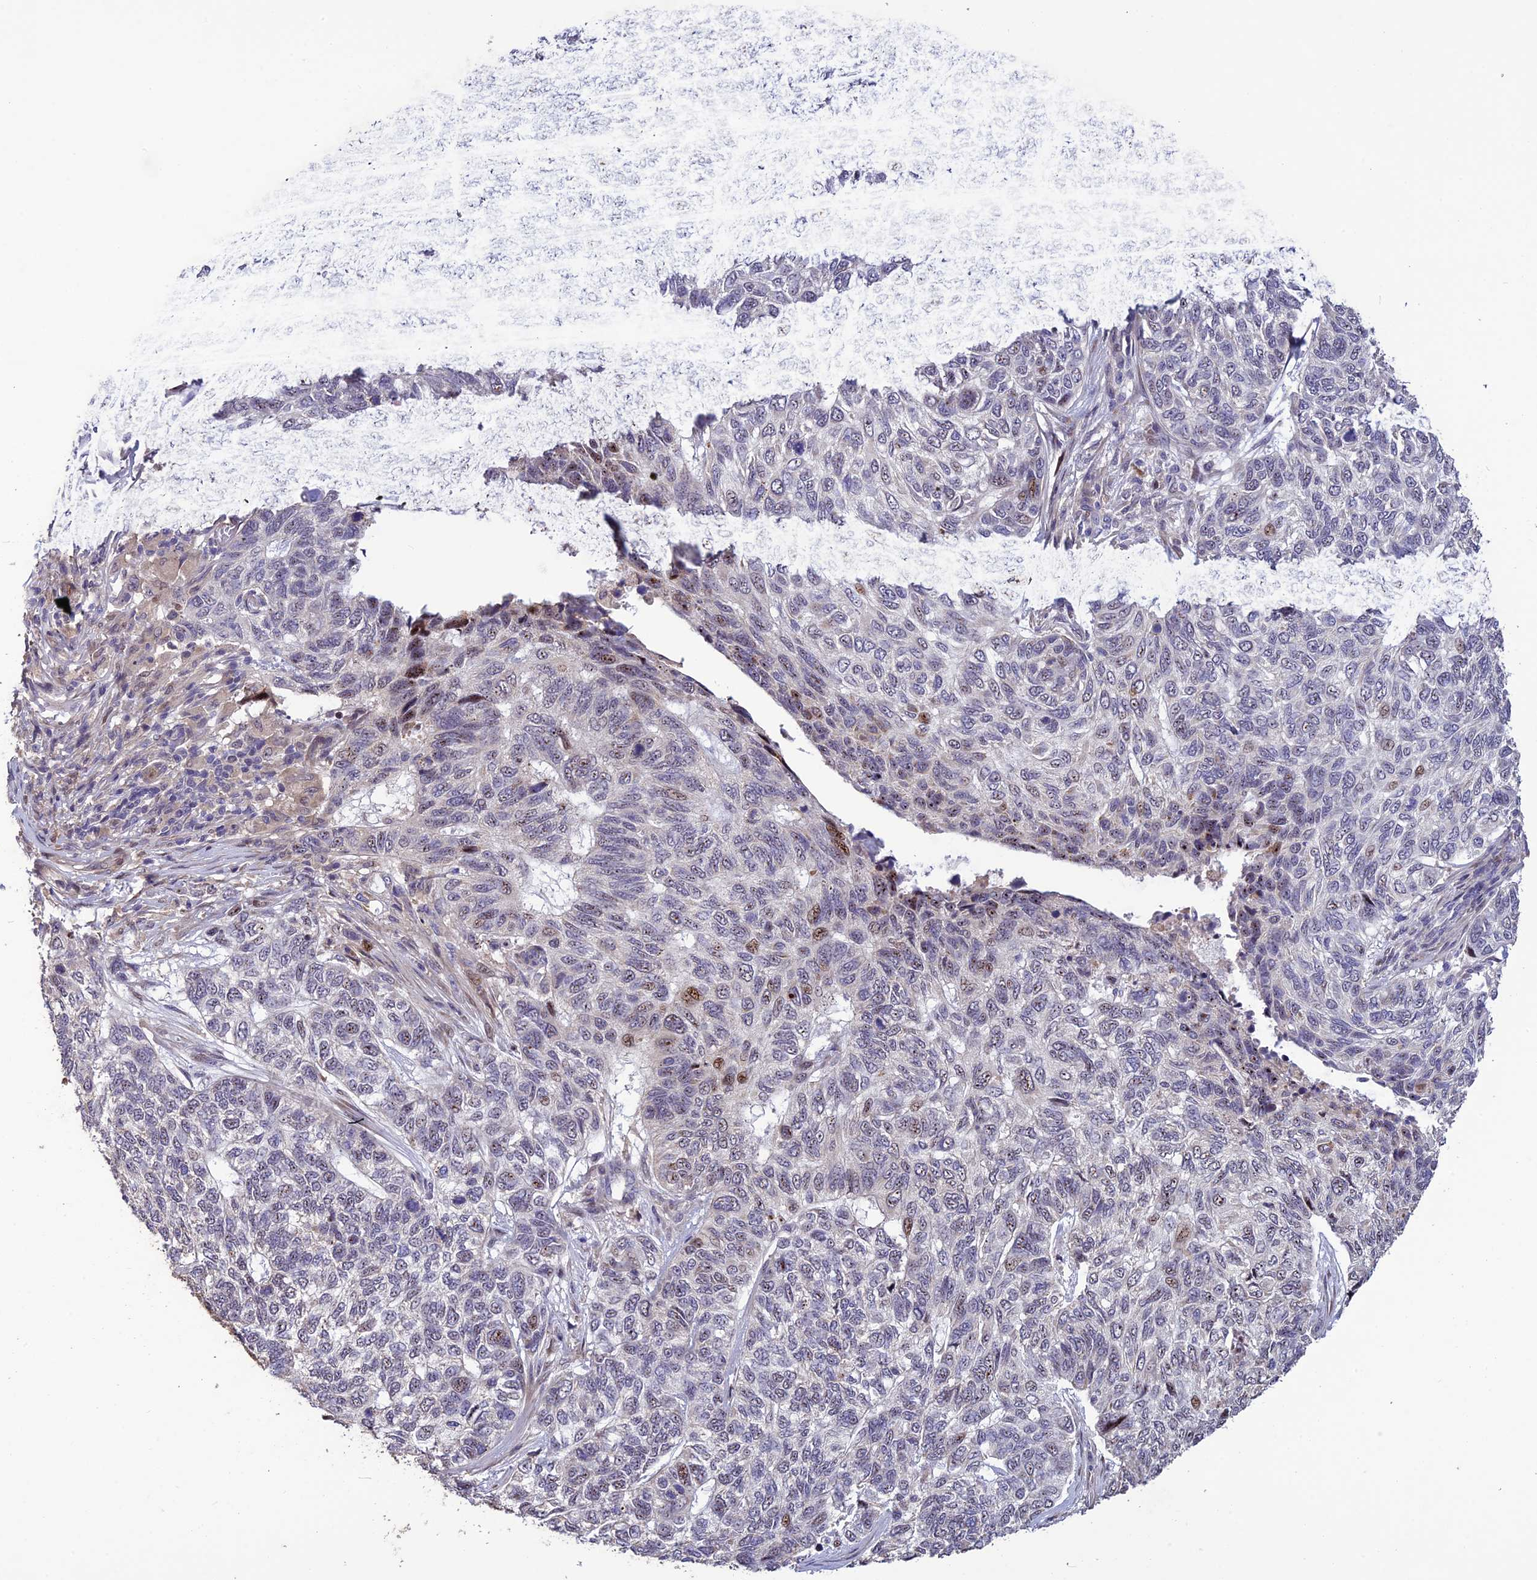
{"staining": {"intensity": "moderate", "quantity": "<25%", "location": "nuclear"}, "tissue": "skin cancer", "cell_type": "Tumor cells", "image_type": "cancer", "snomed": [{"axis": "morphology", "description": "Basal cell carcinoma"}, {"axis": "topography", "description": "Skin"}], "caption": "A micrograph showing moderate nuclear expression in about <25% of tumor cells in skin cancer (basal cell carcinoma), as visualized by brown immunohistochemical staining.", "gene": "SPG21", "patient": {"sex": "female", "age": 65}}